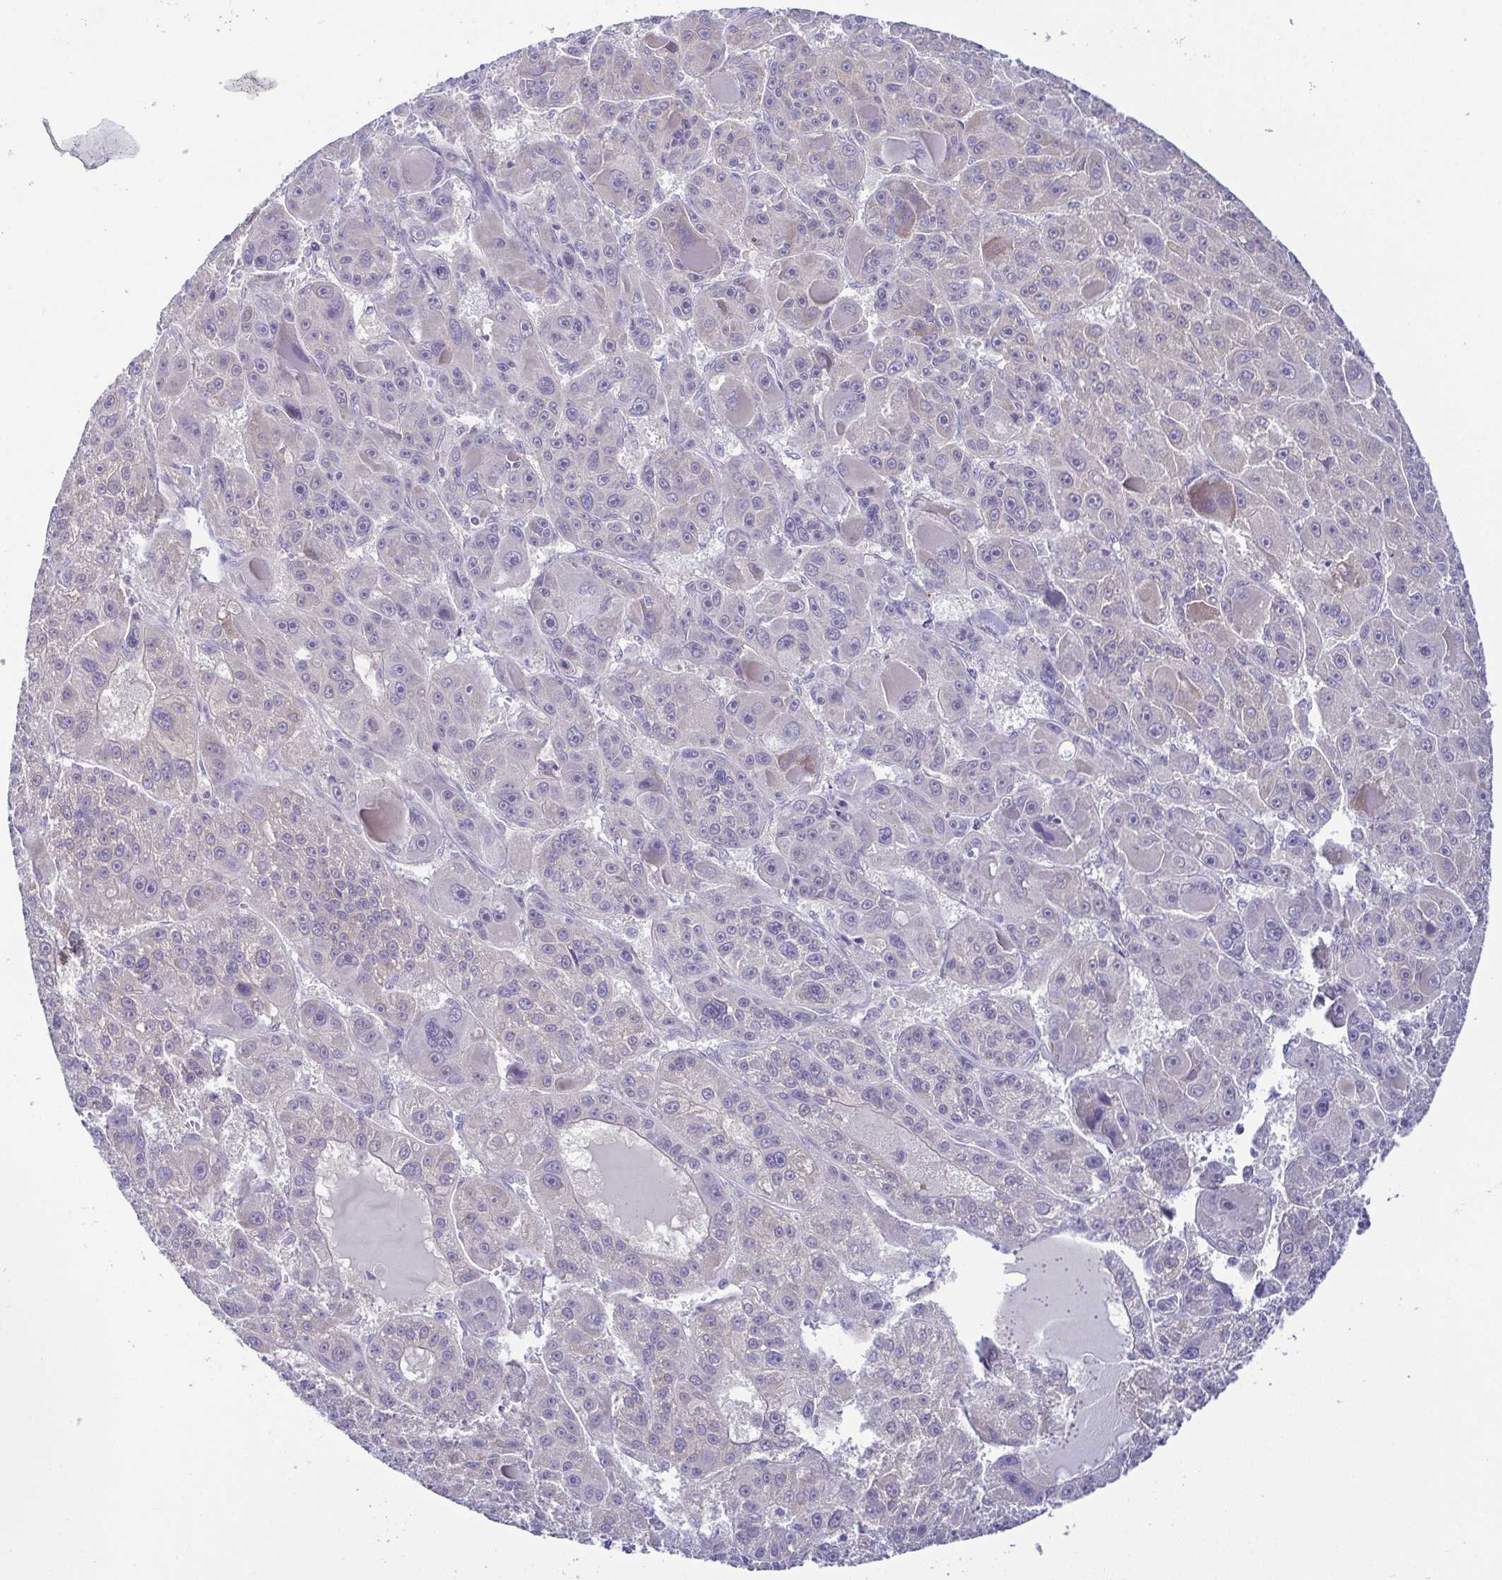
{"staining": {"intensity": "negative", "quantity": "none", "location": "none"}, "tissue": "liver cancer", "cell_type": "Tumor cells", "image_type": "cancer", "snomed": [{"axis": "morphology", "description": "Carcinoma, Hepatocellular, NOS"}, {"axis": "topography", "description": "Liver"}], "caption": "Tumor cells show no significant protein staining in liver hepatocellular carcinoma.", "gene": "CFAP97D1", "patient": {"sex": "male", "age": 76}}